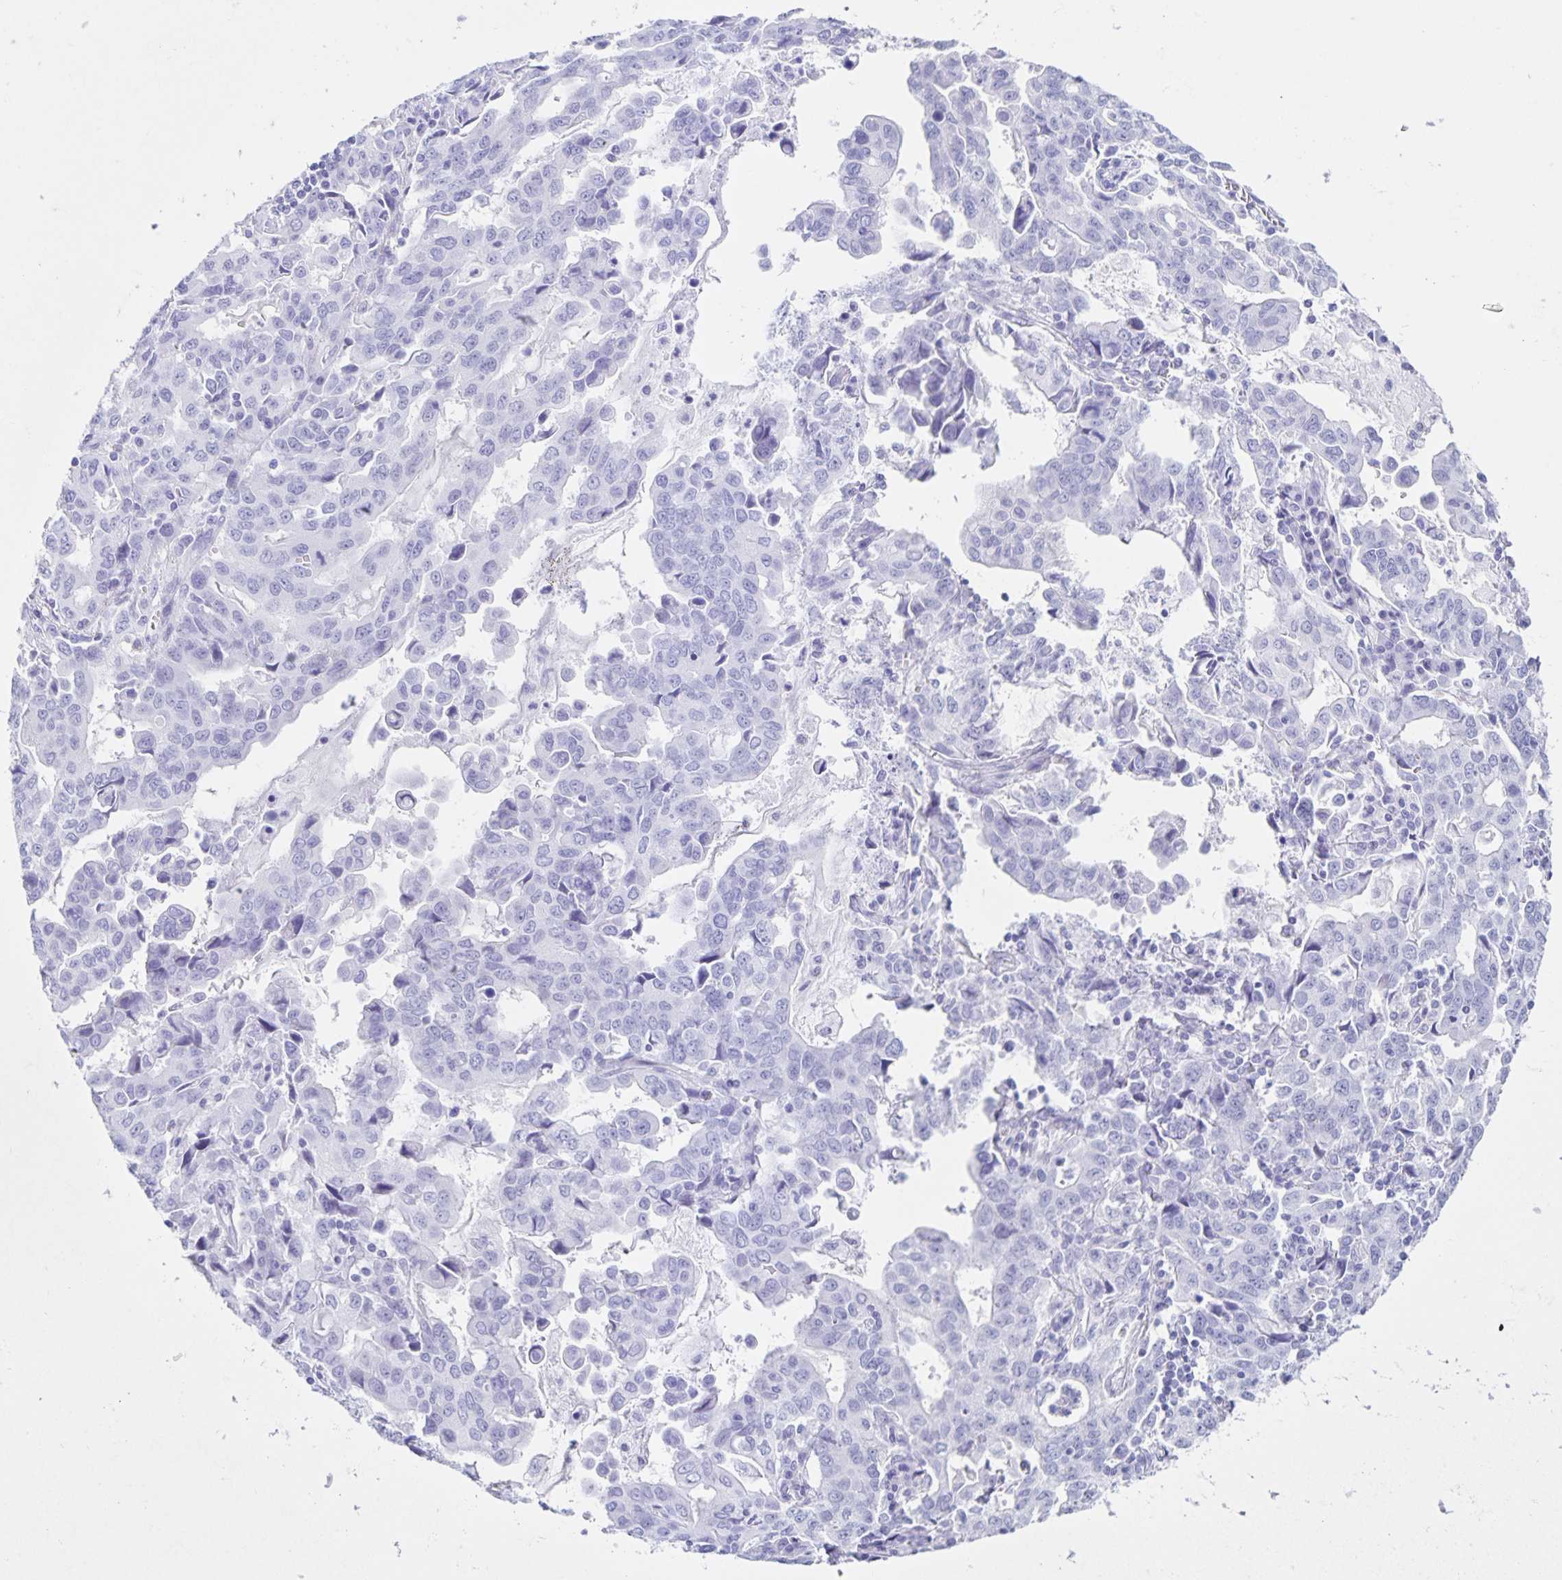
{"staining": {"intensity": "negative", "quantity": "none", "location": "none"}, "tissue": "stomach cancer", "cell_type": "Tumor cells", "image_type": "cancer", "snomed": [{"axis": "morphology", "description": "Adenocarcinoma, NOS"}, {"axis": "topography", "description": "Stomach, upper"}], "caption": "IHC histopathology image of neoplastic tissue: human adenocarcinoma (stomach) stained with DAB (3,3'-diaminobenzidine) displays no significant protein positivity in tumor cells. (Immunohistochemistry, brightfield microscopy, high magnification).", "gene": "C12orf56", "patient": {"sex": "male", "age": 85}}